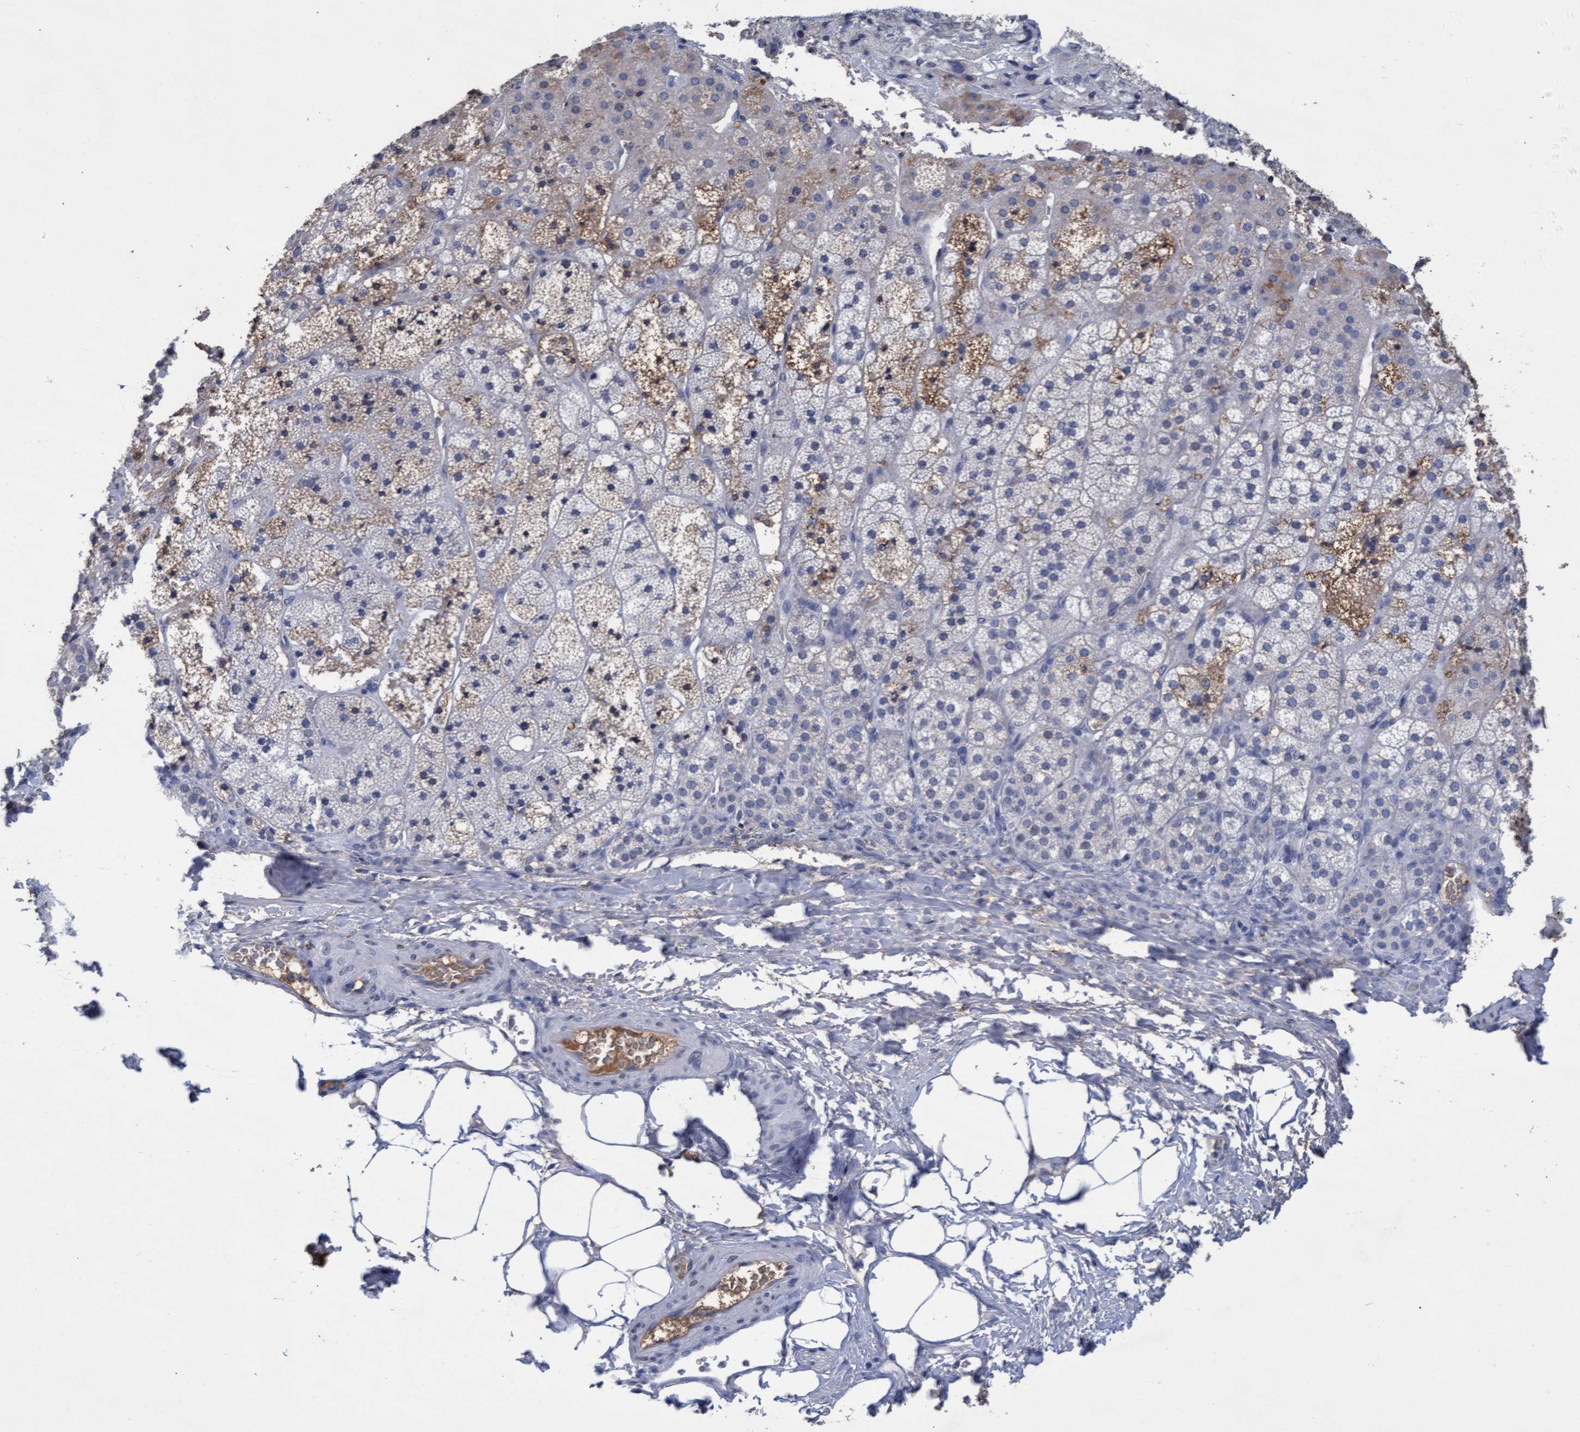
{"staining": {"intensity": "moderate", "quantity": "<25%", "location": "cytoplasmic/membranous"}, "tissue": "adrenal gland", "cell_type": "Glandular cells", "image_type": "normal", "snomed": [{"axis": "morphology", "description": "Normal tissue, NOS"}, {"axis": "topography", "description": "Adrenal gland"}], "caption": "Immunohistochemical staining of normal human adrenal gland displays moderate cytoplasmic/membranous protein expression in about <25% of glandular cells.", "gene": "GPR39", "patient": {"sex": "female", "age": 44}}